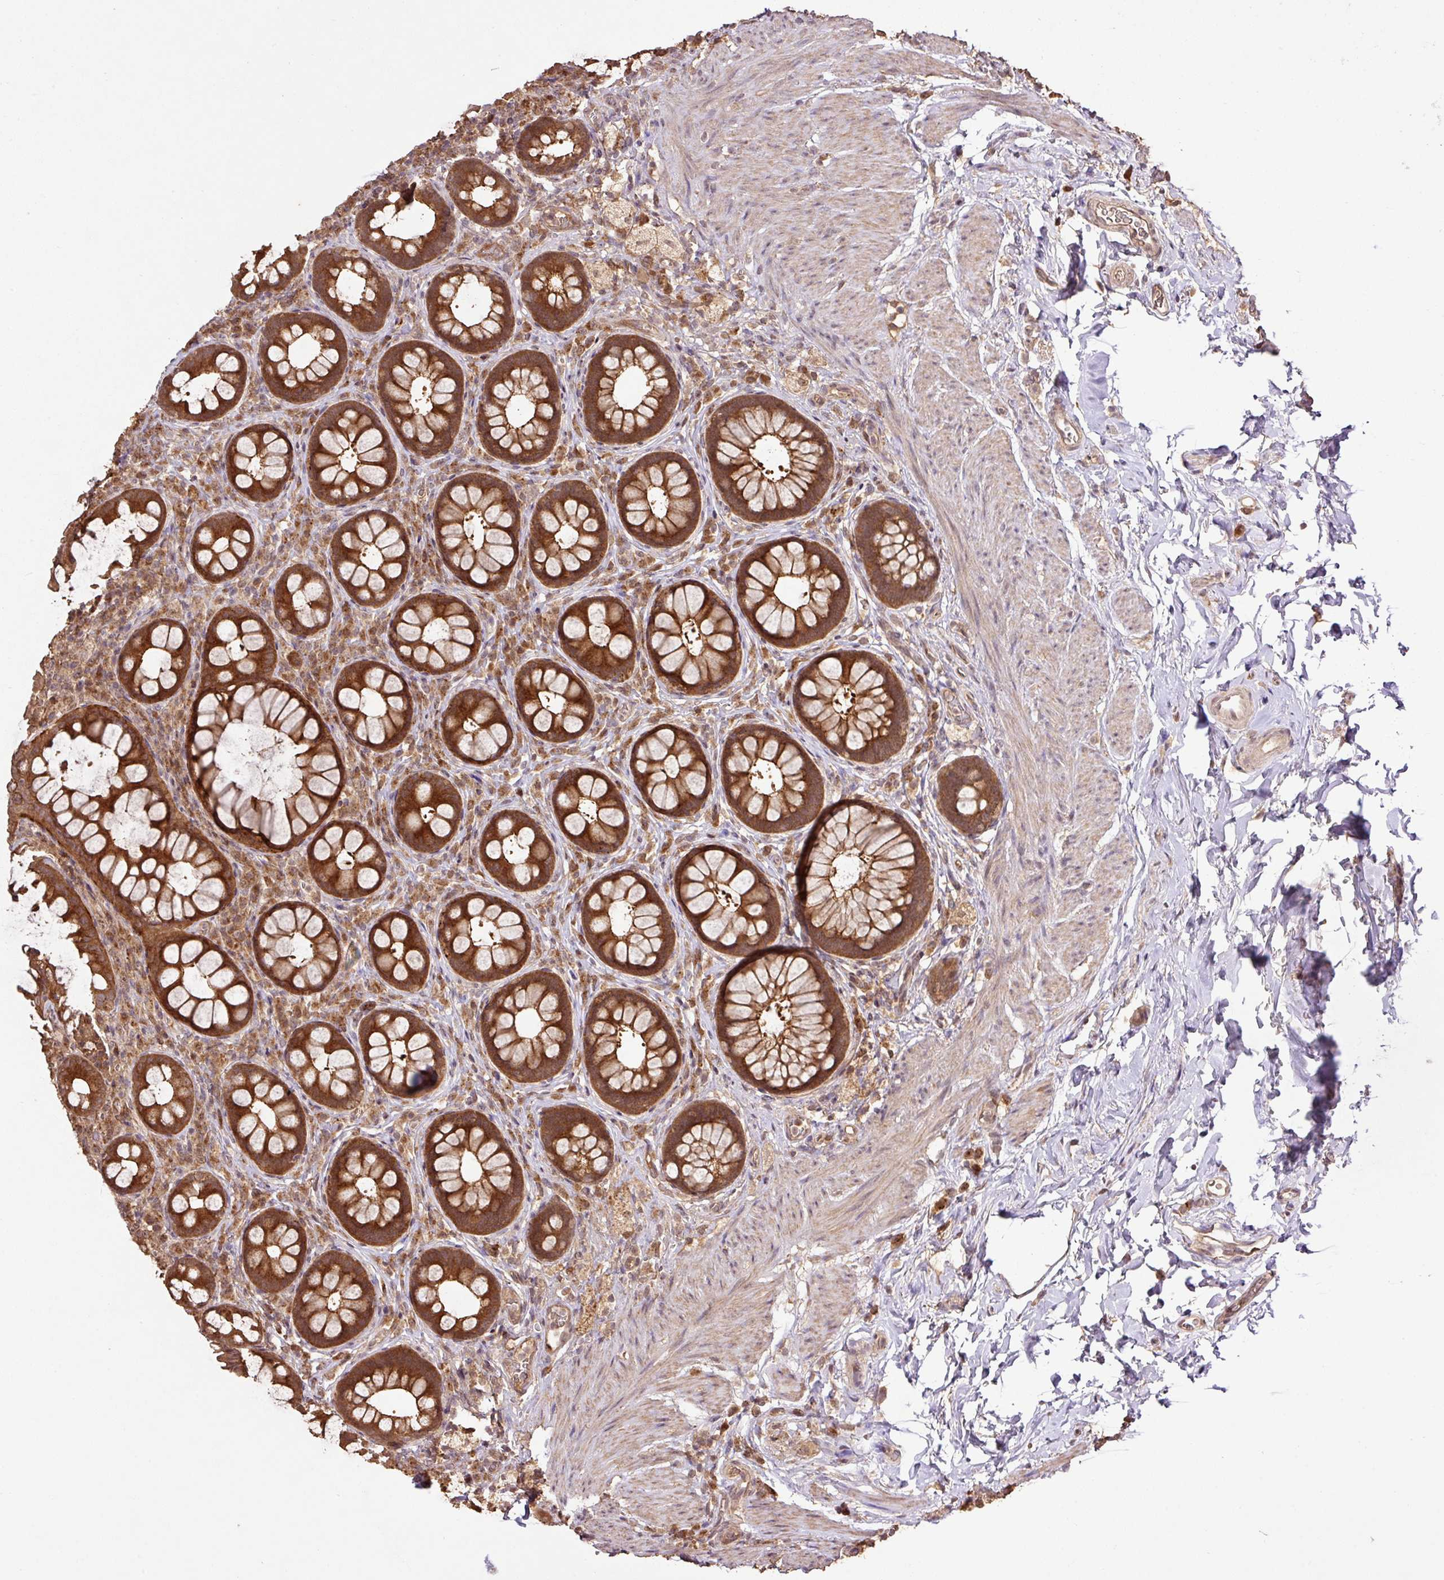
{"staining": {"intensity": "strong", "quantity": ">75%", "location": "cytoplasmic/membranous"}, "tissue": "rectum", "cell_type": "Glandular cells", "image_type": "normal", "snomed": [{"axis": "morphology", "description": "Normal tissue, NOS"}, {"axis": "topography", "description": "Rectum"}, {"axis": "topography", "description": "Peripheral nerve tissue"}], "caption": "A brown stain shows strong cytoplasmic/membranous expression of a protein in glandular cells of unremarkable rectum.", "gene": "FAIM", "patient": {"sex": "female", "age": 69}}